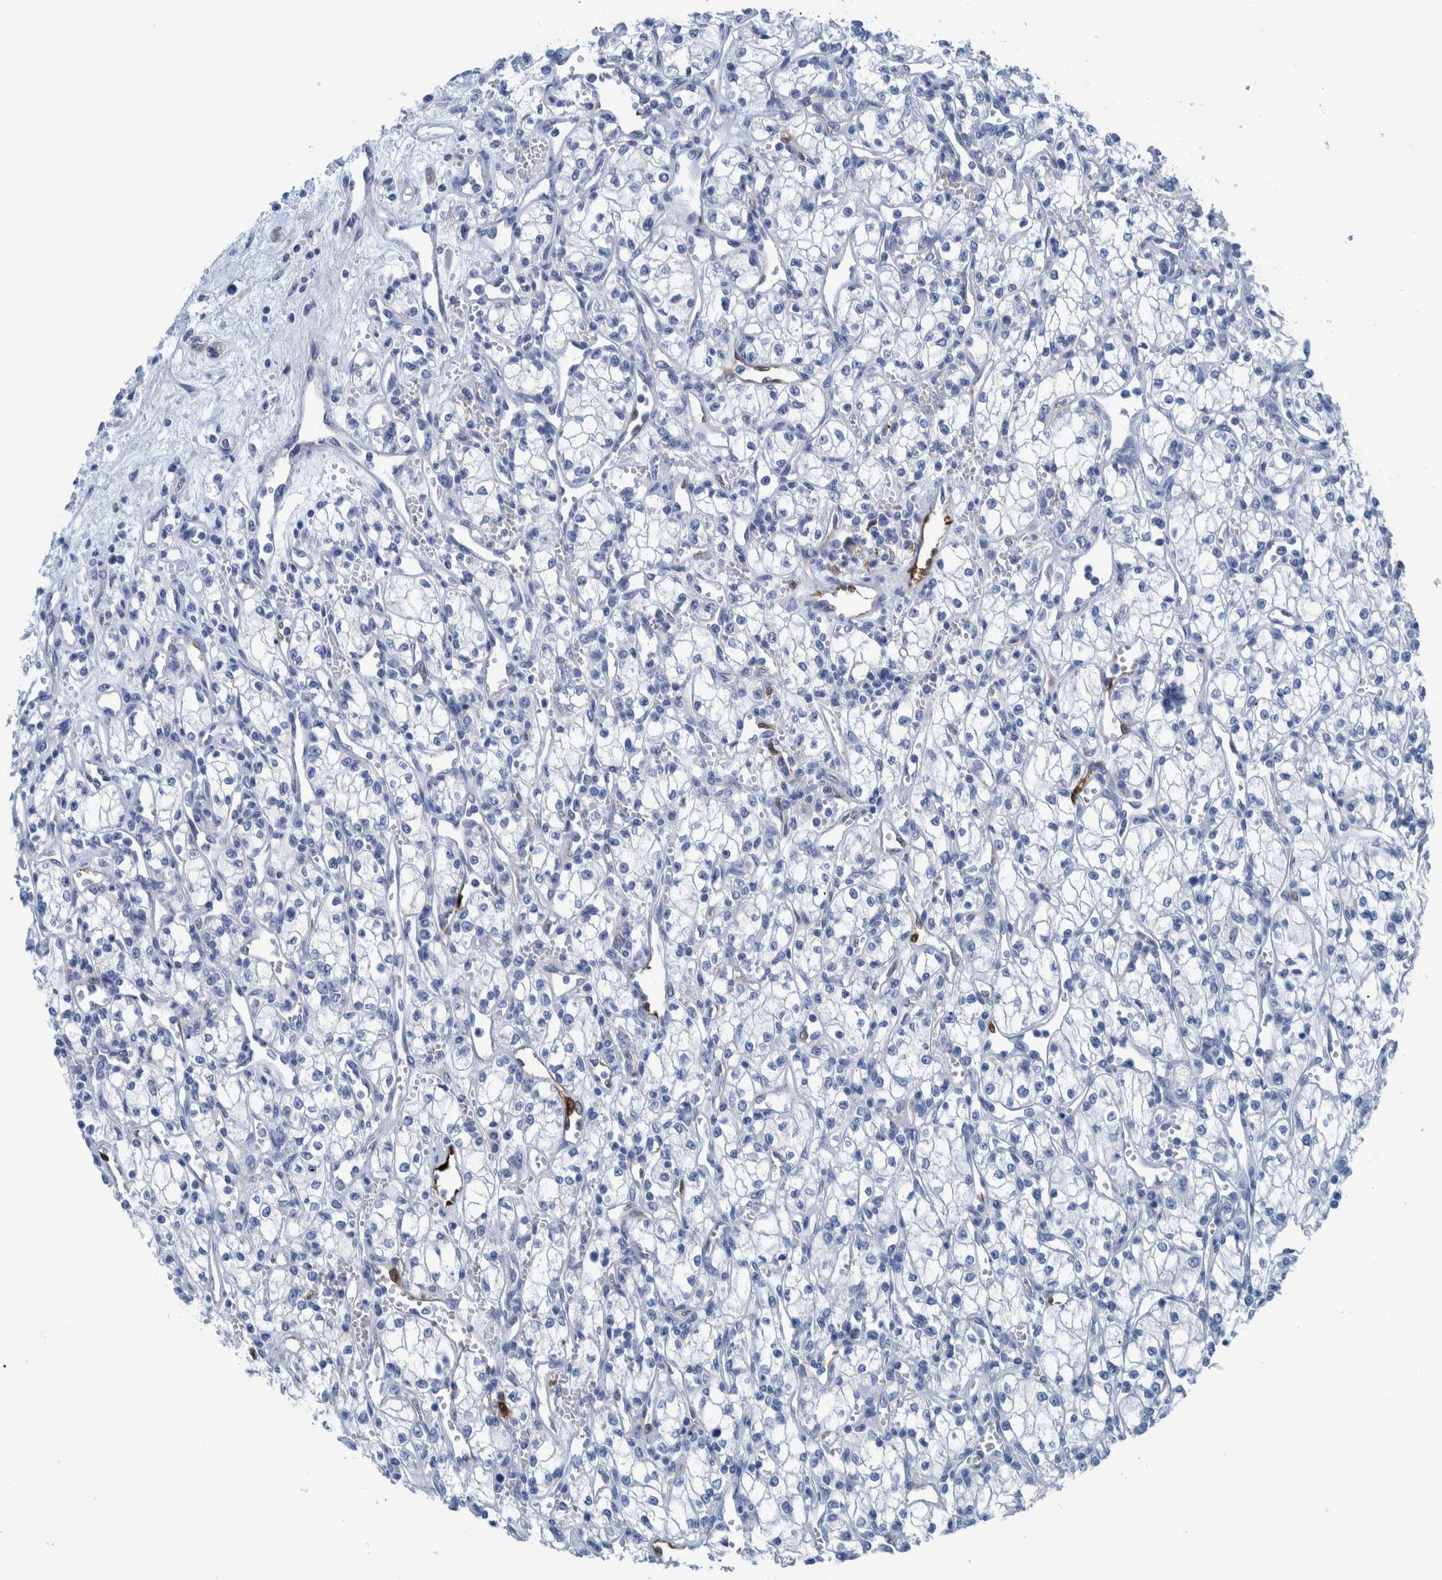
{"staining": {"intensity": "negative", "quantity": "none", "location": "none"}, "tissue": "renal cancer", "cell_type": "Tumor cells", "image_type": "cancer", "snomed": [{"axis": "morphology", "description": "Adenocarcinoma, NOS"}, {"axis": "topography", "description": "Kidney"}], "caption": "Adenocarcinoma (renal) was stained to show a protein in brown. There is no significant staining in tumor cells. (Stains: DAB (3,3'-diaminobenzidine) IHC with hematoxylin counter stain, Microscopy: brightfield microscopy at high magnification).", "gene": "IDO1", "patient": {"sex": "male", "age": 59}}